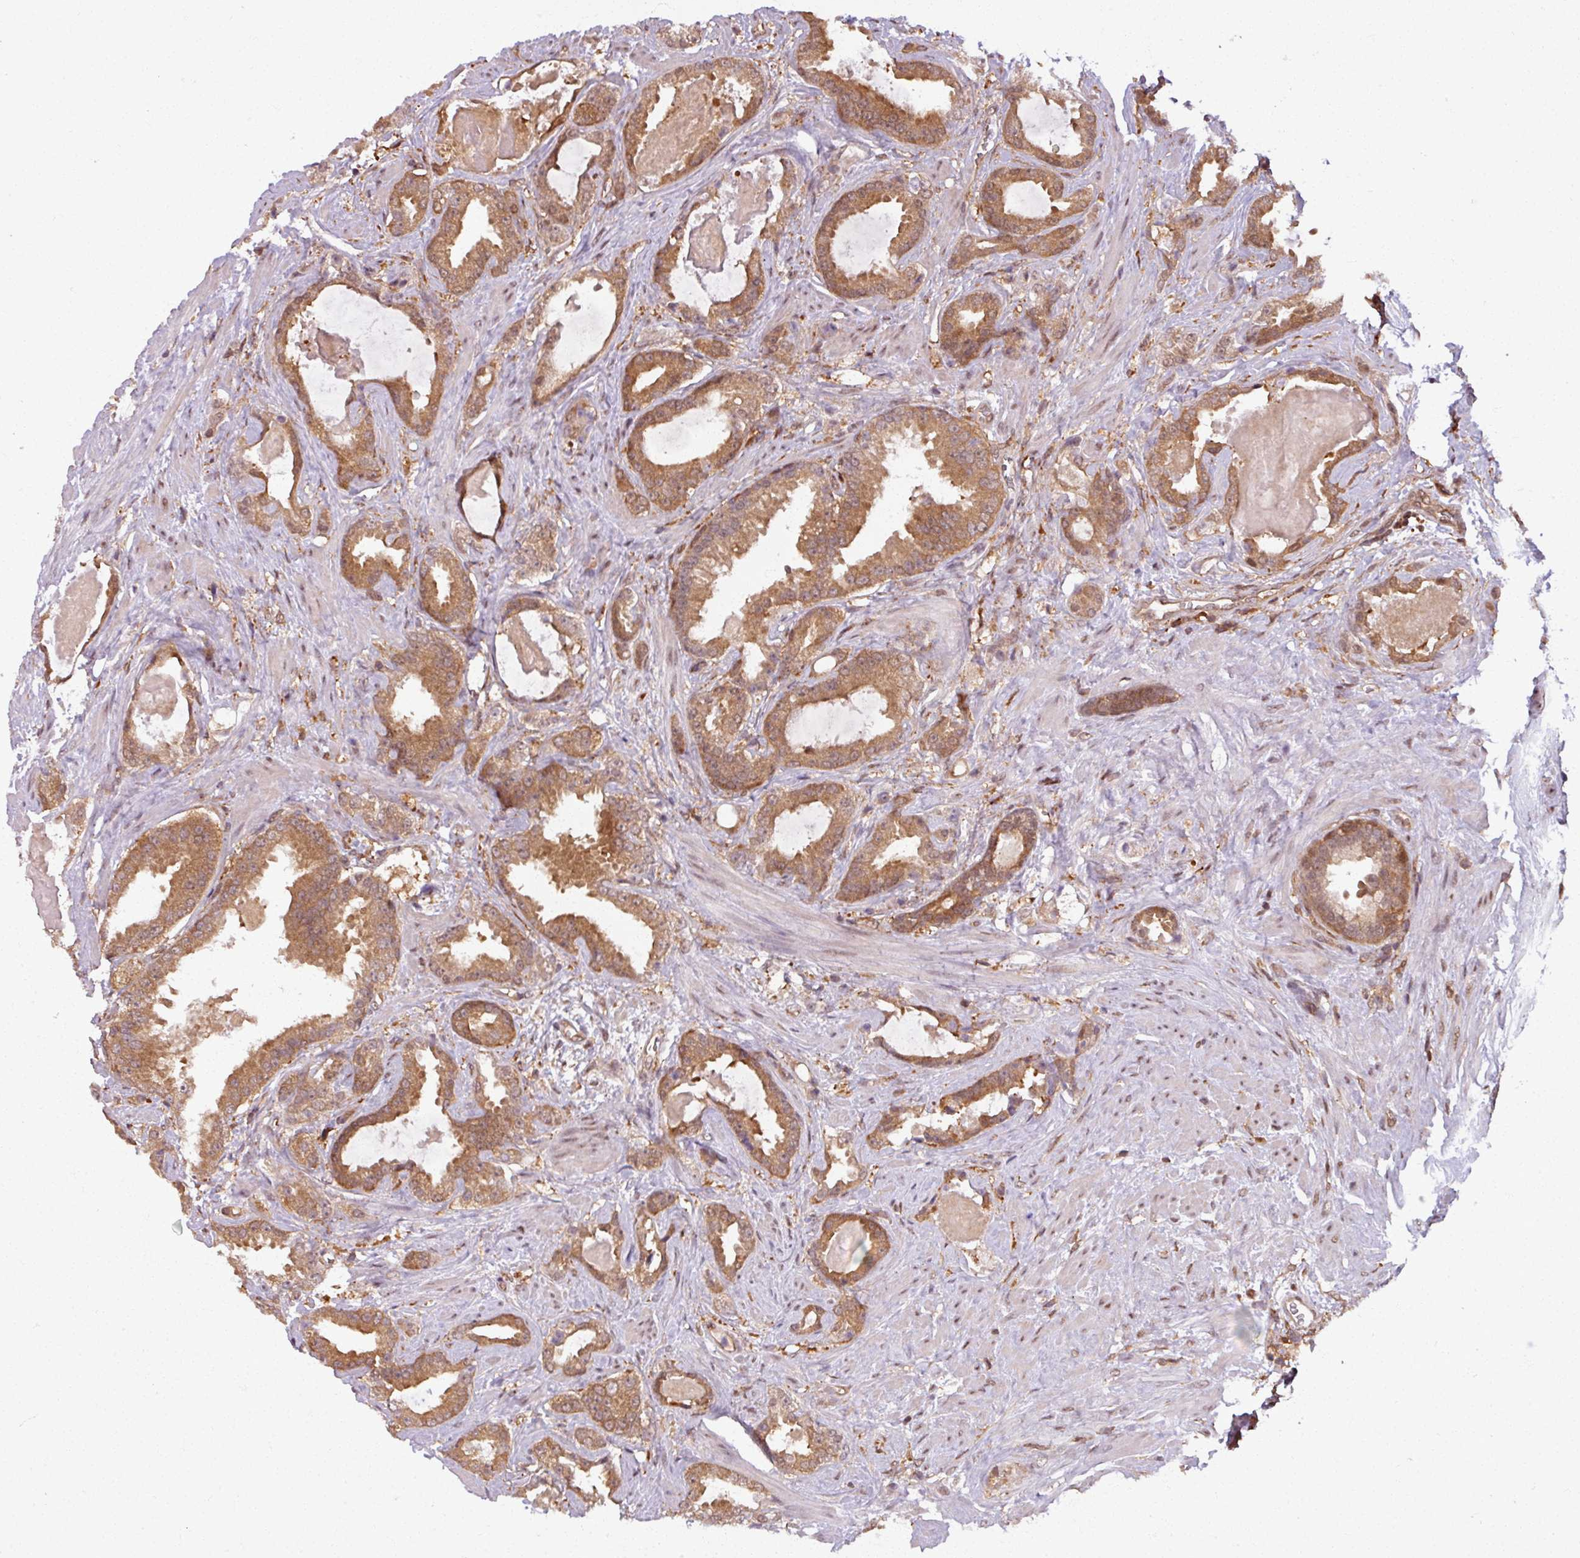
{"staining": {"intensity": "moderate", "quantity": ">75%", "location": "cytoplasmic/membranous"}, "tissue": "prostate cancer", "cell_type": "Tumor cells", "image_type": "cancer", "snomed": [{"axis": "morphology", "description": "Adenocarcinoma, Low grade"}, {"axis": "topography", "description": "Prostate"}], "caption": "Moderate cytoplasmic/membranous staining for a protein is appreciated in about >75% of tumor cells of prostate cancer (adenocarcinoma (low-grade)) using immunohistochemistry (IHC).", "gene": "KCTD11", "patient": {"sex": "male", "age": 62}}